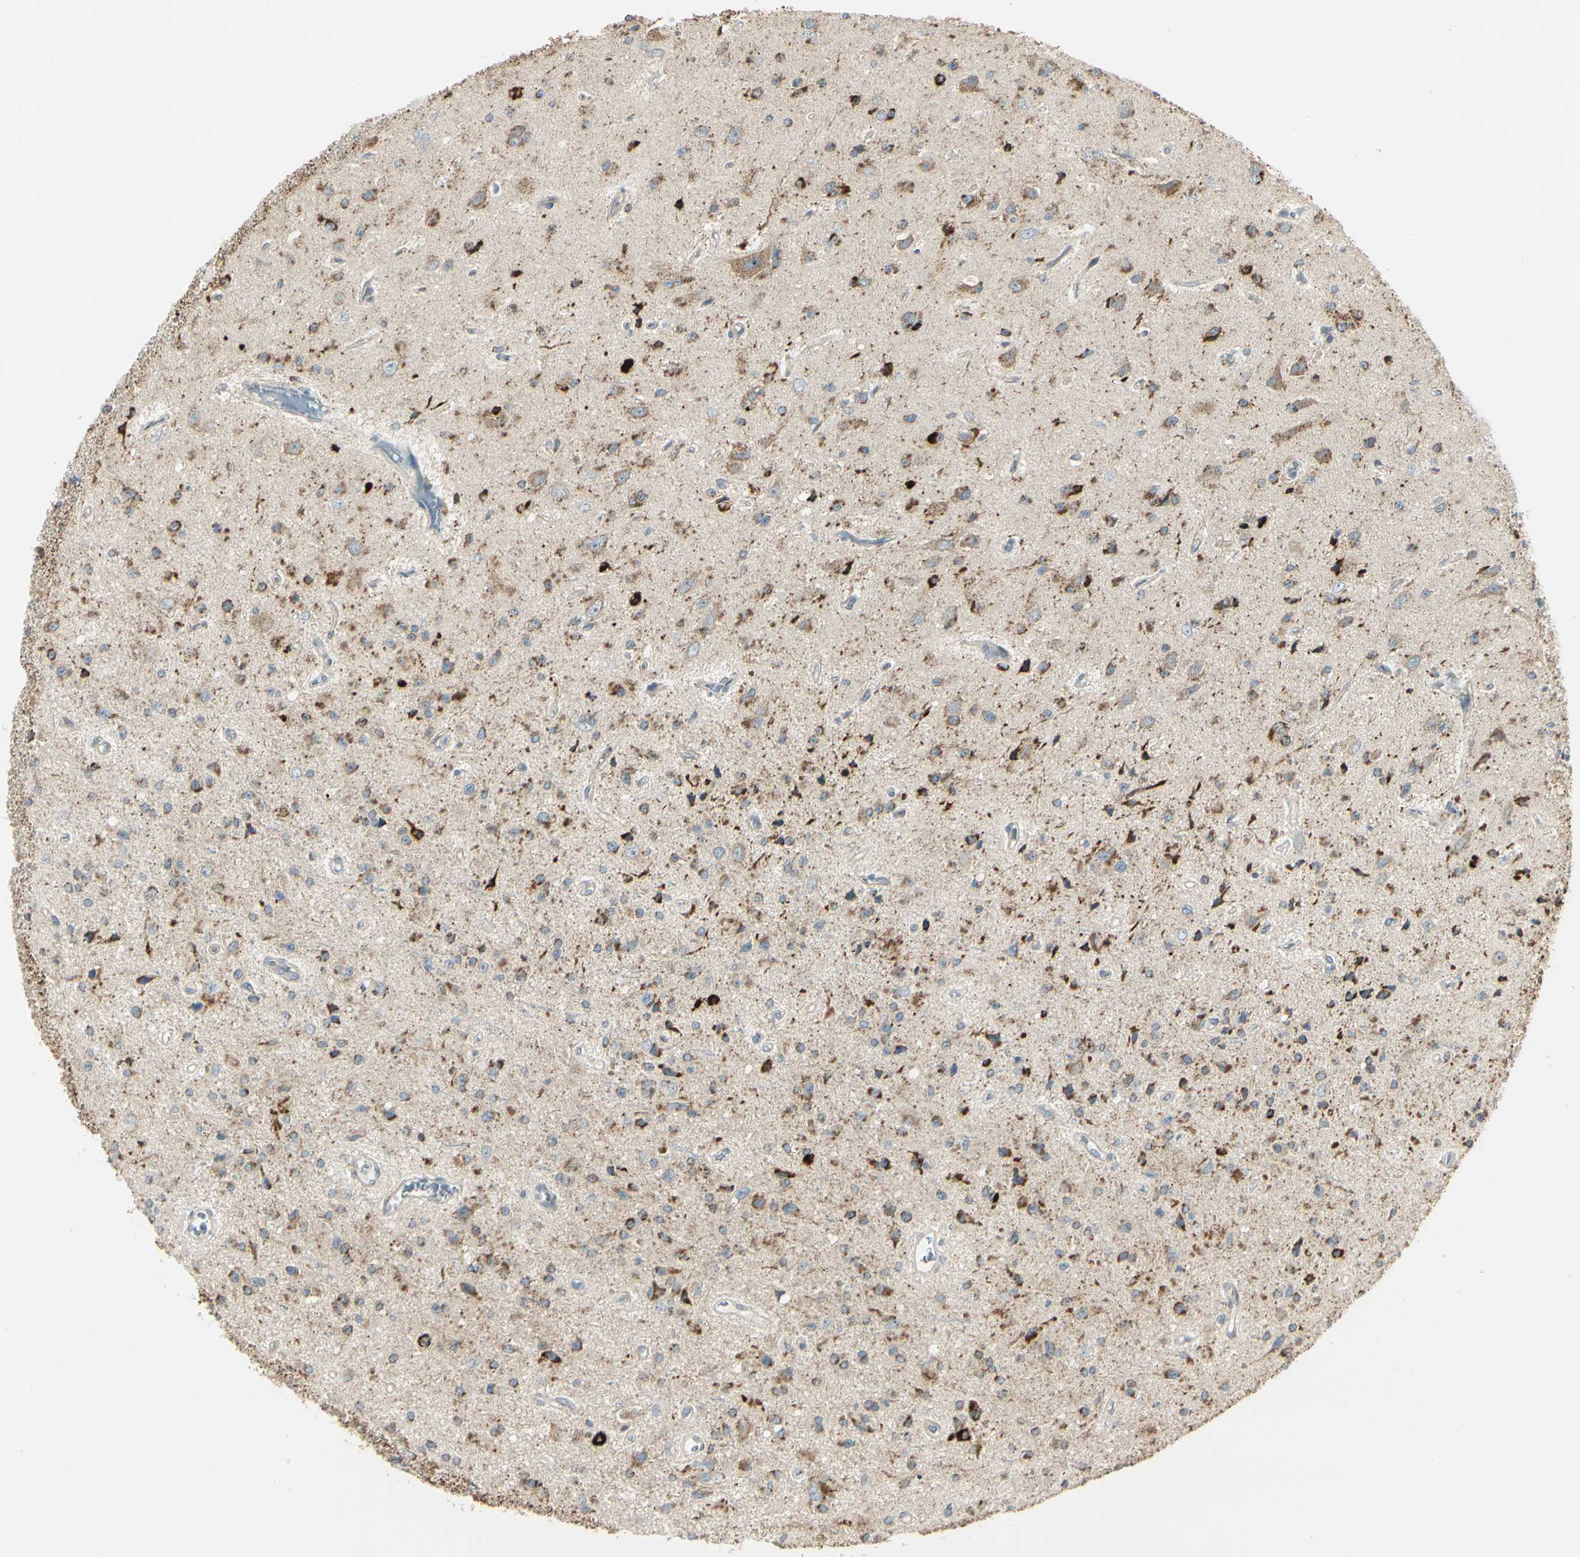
{"staining": {"intensity": "moderate", "quantity": "25%-75%", "location": "cytoplasmic/membranous"}, "tissue": "glioma", "cell_type": "Tumor cells", "image_type": "cancer", "snomed": [{"axis": "morphology", "description": "Glioma, malignant, Low grade"}, {"axis": "topography", "description": "Brain"}], "caption": "A brown stain shows moderate cytoplasmic/membranous expression of a protein in glioma tumor cells.", "gene": "ANKS6", "patient": {"sex": "male", "age": 58}}